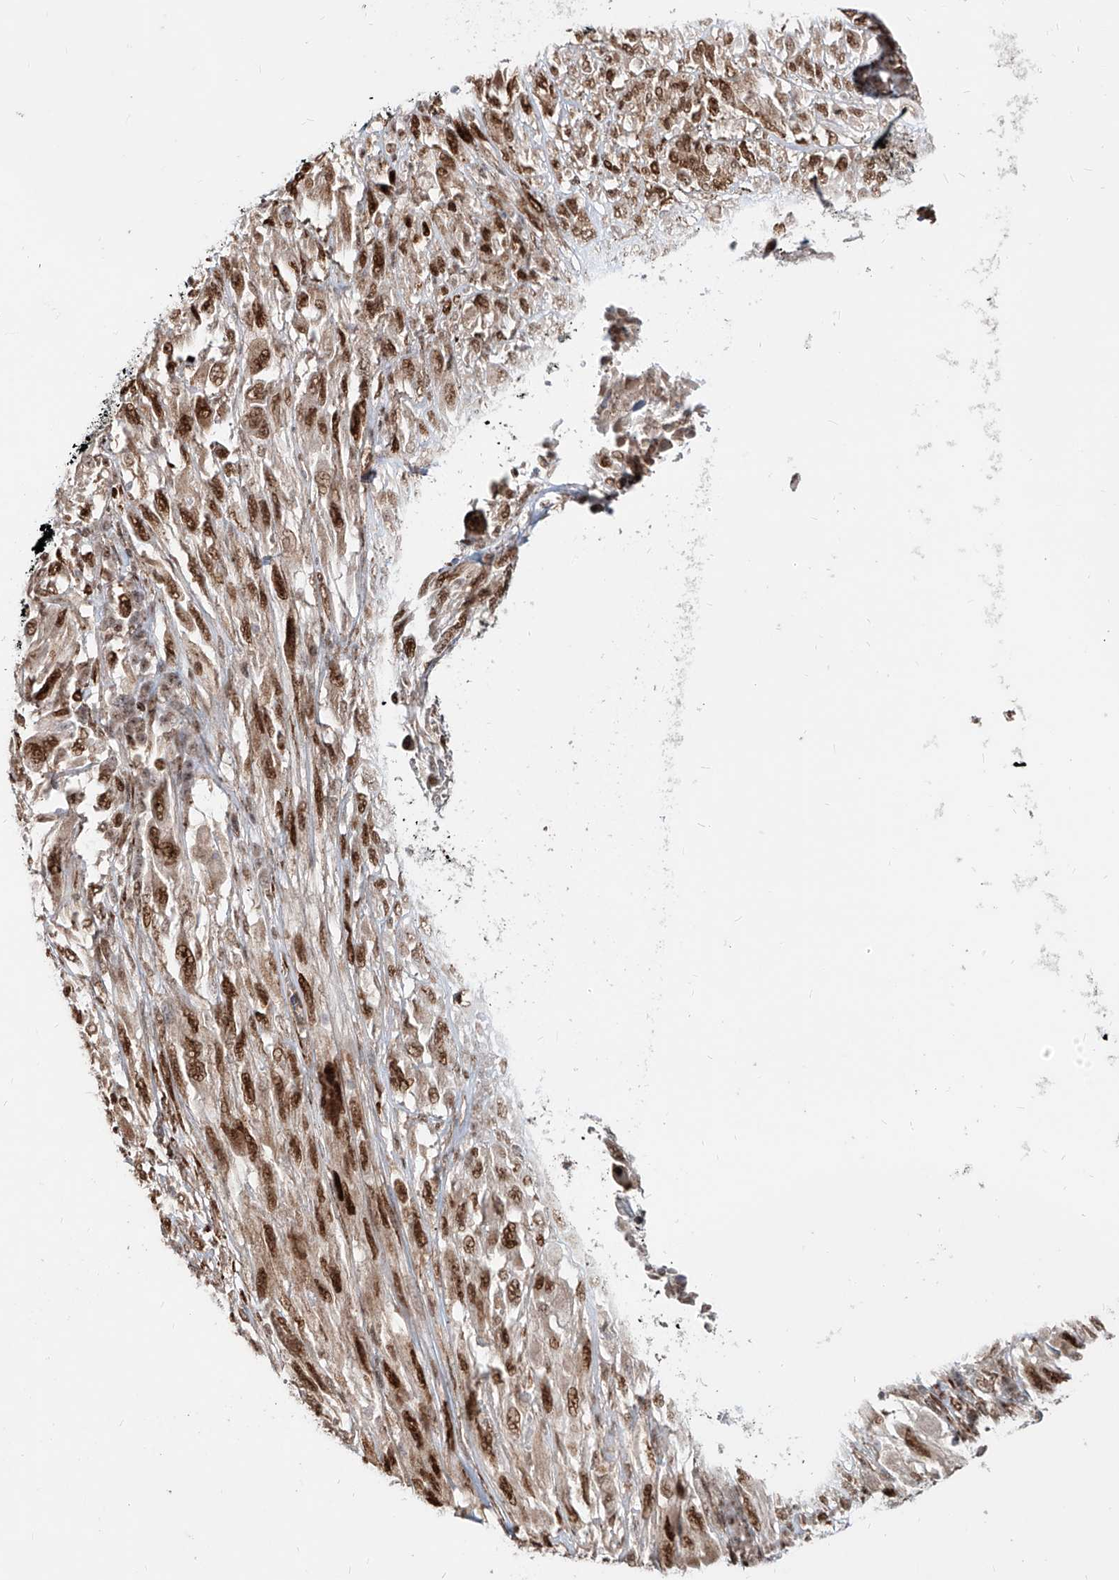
{"staining": {"intensity": "moderate", "quantity": ">75%", "location": "nuclear"}, "tissue": "melanoma", "cell_type": "Tumor cells", "image_type": "cancer", "snomed": [{"axis": "morphology", "description": "Malignant melanoma, NOS"}, {"axis": "topography", "description": "Skin"}], "caption": "Brown immunohistochemical staining in human malignant melanoma displays moderate nuclear staining in about >75% of tumor cells. Immunohistochemistry (ihc) stains the protein in brown and the nuclei are stained blue.", "gene": "ZNF710", "patient": {"sex": "female", "age": 91}}